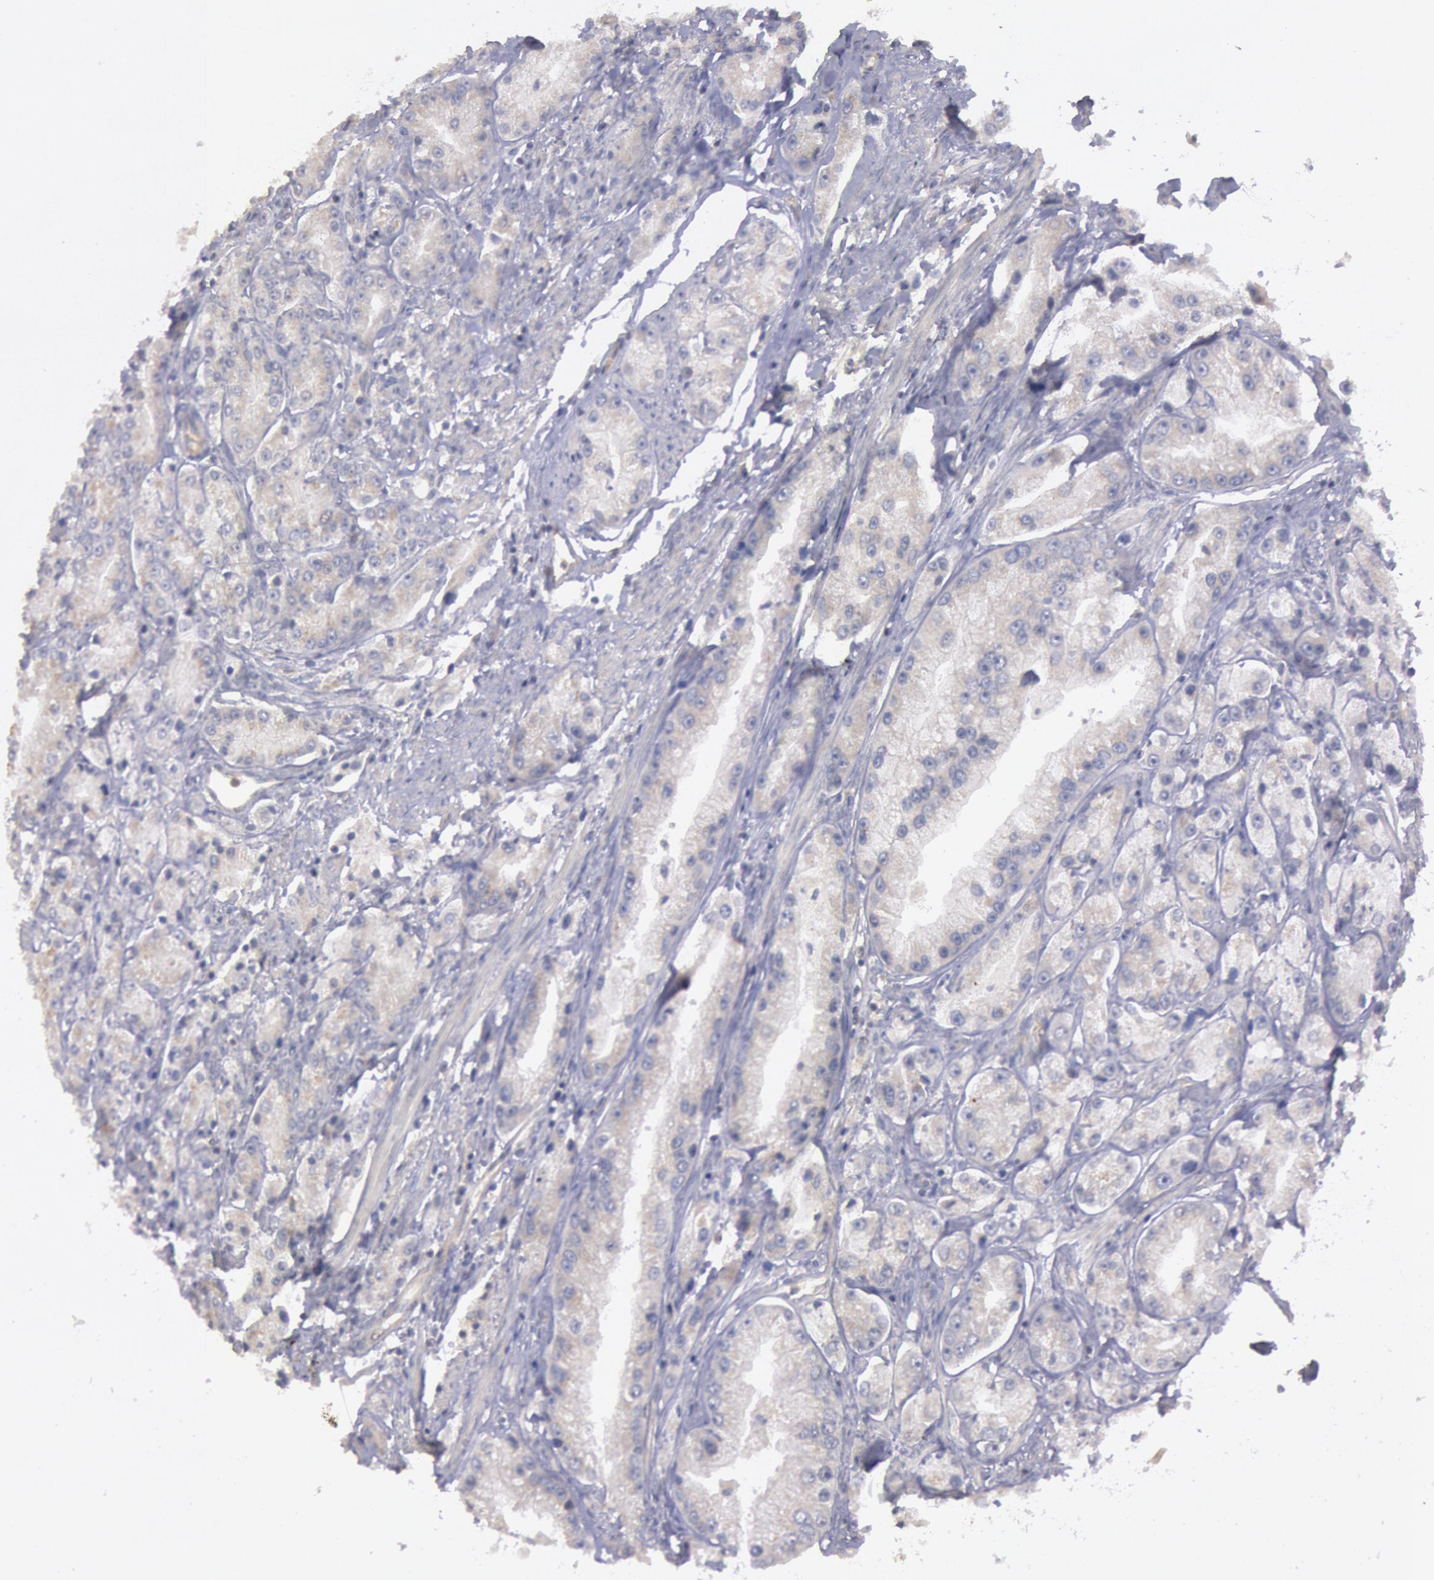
{"staining": {"intensity": "weak", "quantity": "25%-75%", "location": "cytoplasmic/membranous"}, "tissue": "prostate cancer", "cell_type": "Tumor cells", "image_type": "cancer", "snomed": [{"axis": "morphology", "description": "Adenocarcinoma, Medium grade"}, {"axis": "topography", "description": "Prostate"}], "caption": "Human adenocarcinoma (medium-grade) (prostate) stained with a brown dye demonstrates weak cytoplasmic/membranous positive staining in approximately 25%-75% of tumor cells.", "gene": "PIK3R1", "patient": {"sex": "male", "age": 72}}